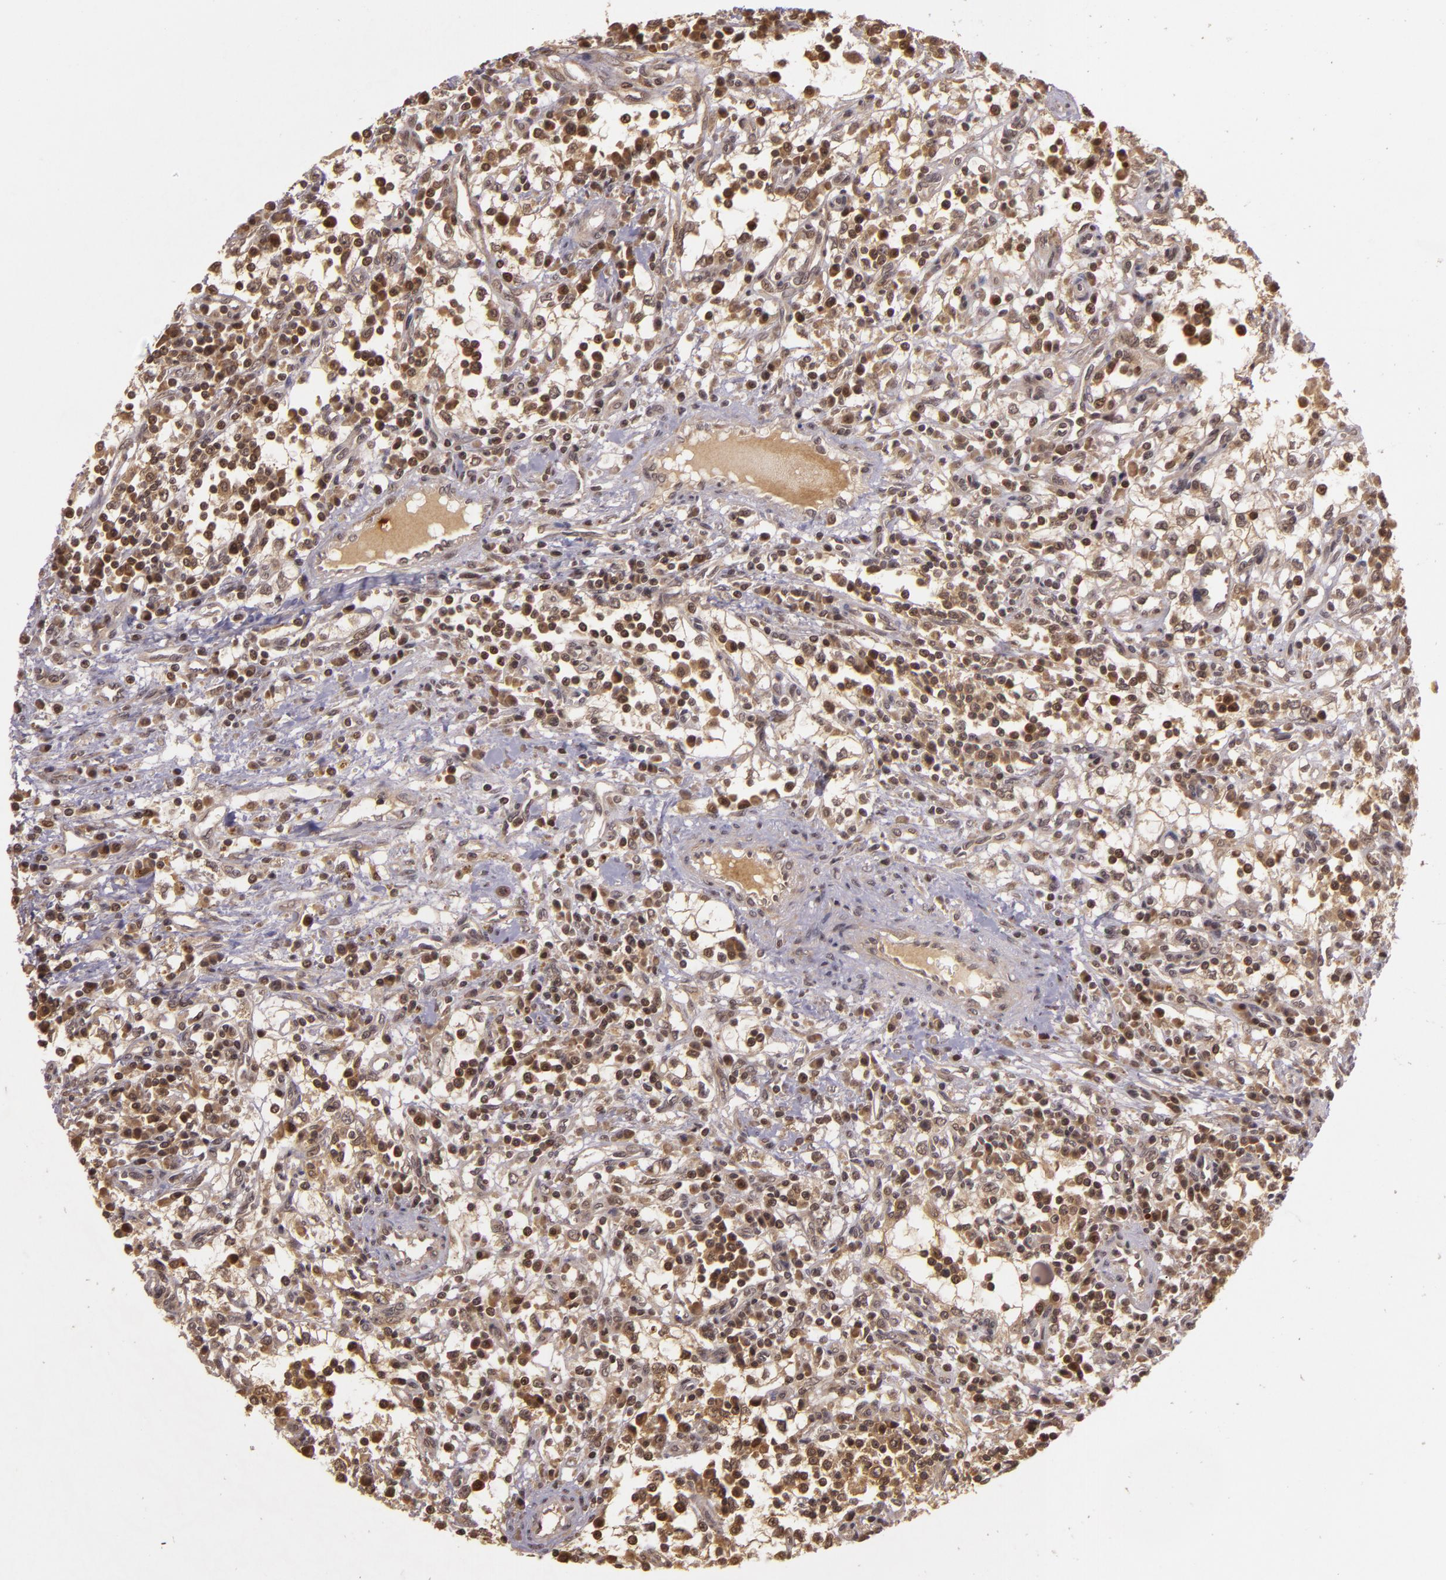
{"staining": {"intensity": "weak", "quantity": "25%-75%", "location": "nuclear"}, "tissue": "renal cancer", "cell_type": "Tumor cells", "image_type": "cancer", "snomed": [{"axis": "morphology", "description": "Adenocarcinoma, NOS"}, {"axis": "topography", "description": "Kidney"}], "caption": "IHC of adenocarcinoma (renal) displays low levels of weak nuclear staining in approximately 25%-75% of tumor cells.", "gene": "TXNRD2", "patient": {"sex": "male", "age": 82}}